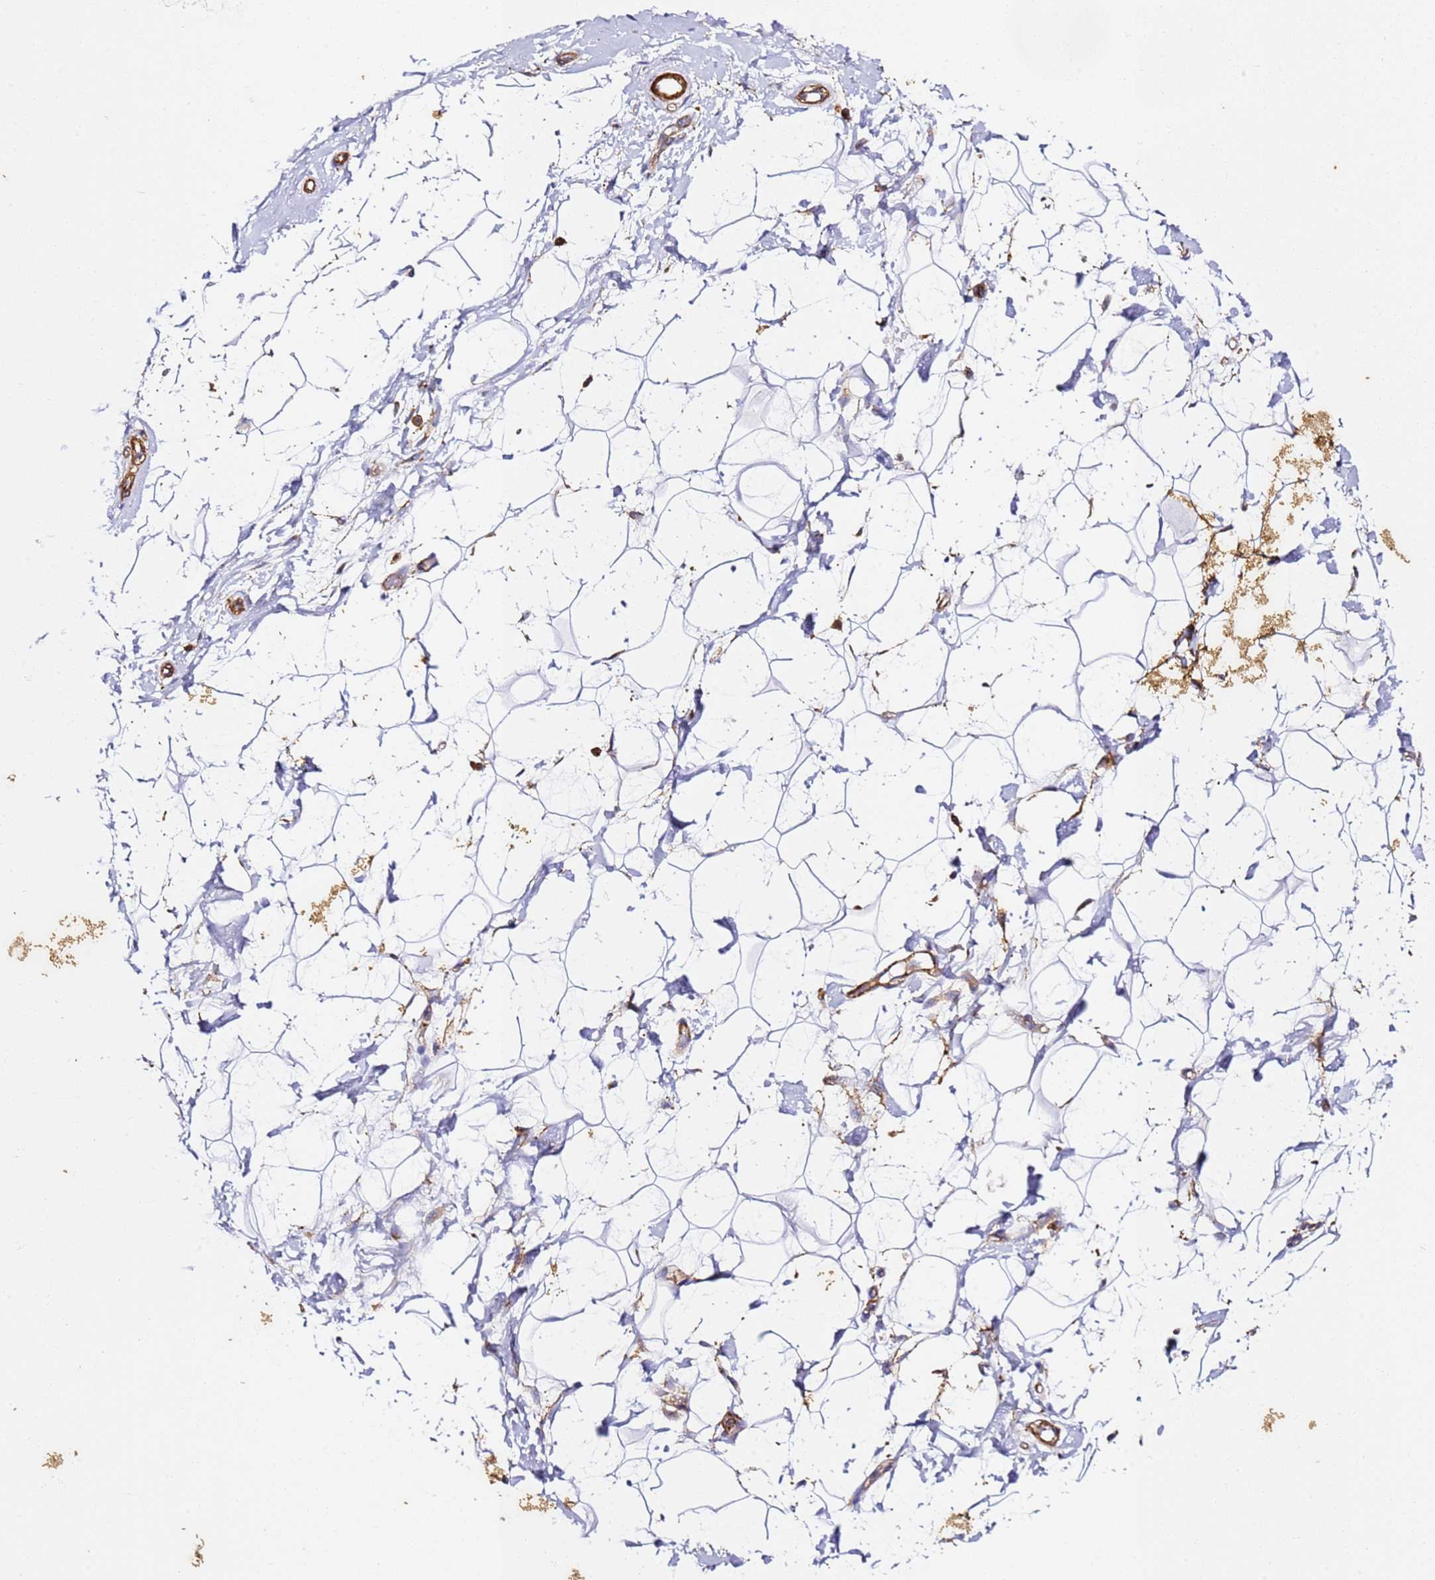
{"staining": {"intensity": "negative", "quantity": "none", "location": "none"}, "tissue": "adipose tissue", "cell_type": "Adipocytes", "image_type": "normal", "snomed": [{"axis": "morphology", "description": "Normal tissue, NOS"}, {"axis": "topography", "description": "Breast"}], "caption": "This is a image of IHC staining of benign adipose tissue, which shows no expression in adipocytes.", "gene": "ZNF671", "patient": {"sex": "female", "age": 26}}